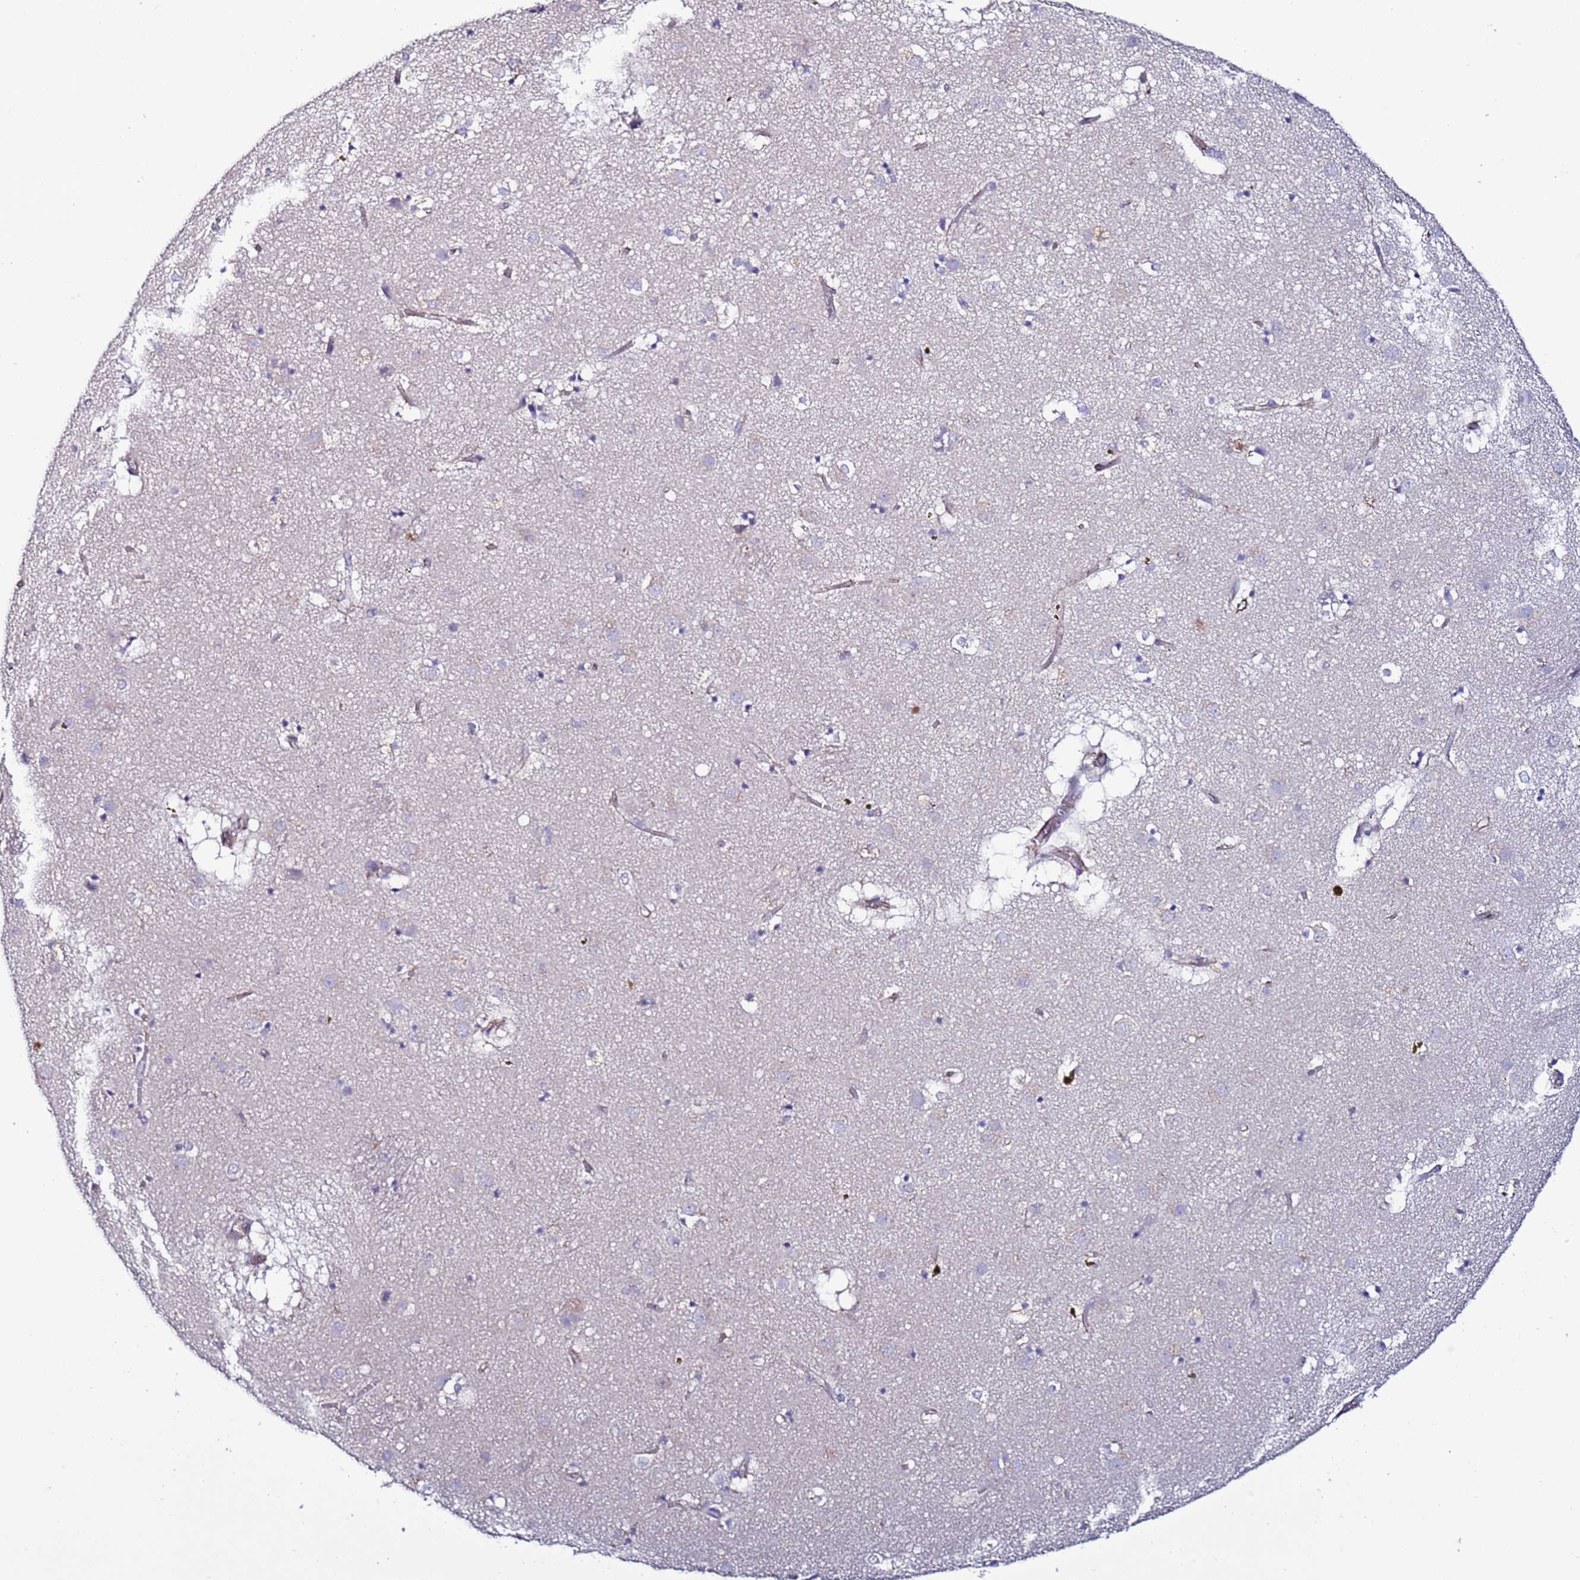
{"staining": {"intensity": "weak", "quantity": "<25%", "location": "cytoplasmic/membranous"}, "tissue": "caudate", "cell_type": "Glial cells", "image_type": "normal", "snomed": [{"axis": "morphology", "description": "Normal tissue, NOS"}, {"axis": "topography", "description": "Lateral ventricle wall"}], "caption": "Immunohistochemical staining of unremarkable caudate exhibits no significant expression in glial cells. (Stains: DAB immunohistochemistry (IHC) with hematoxylin counter stain, Microscopy: brightfield microscopy at high magnification).", "gene": "TENM3", "patient": {"sex": "male", "age": 70}}